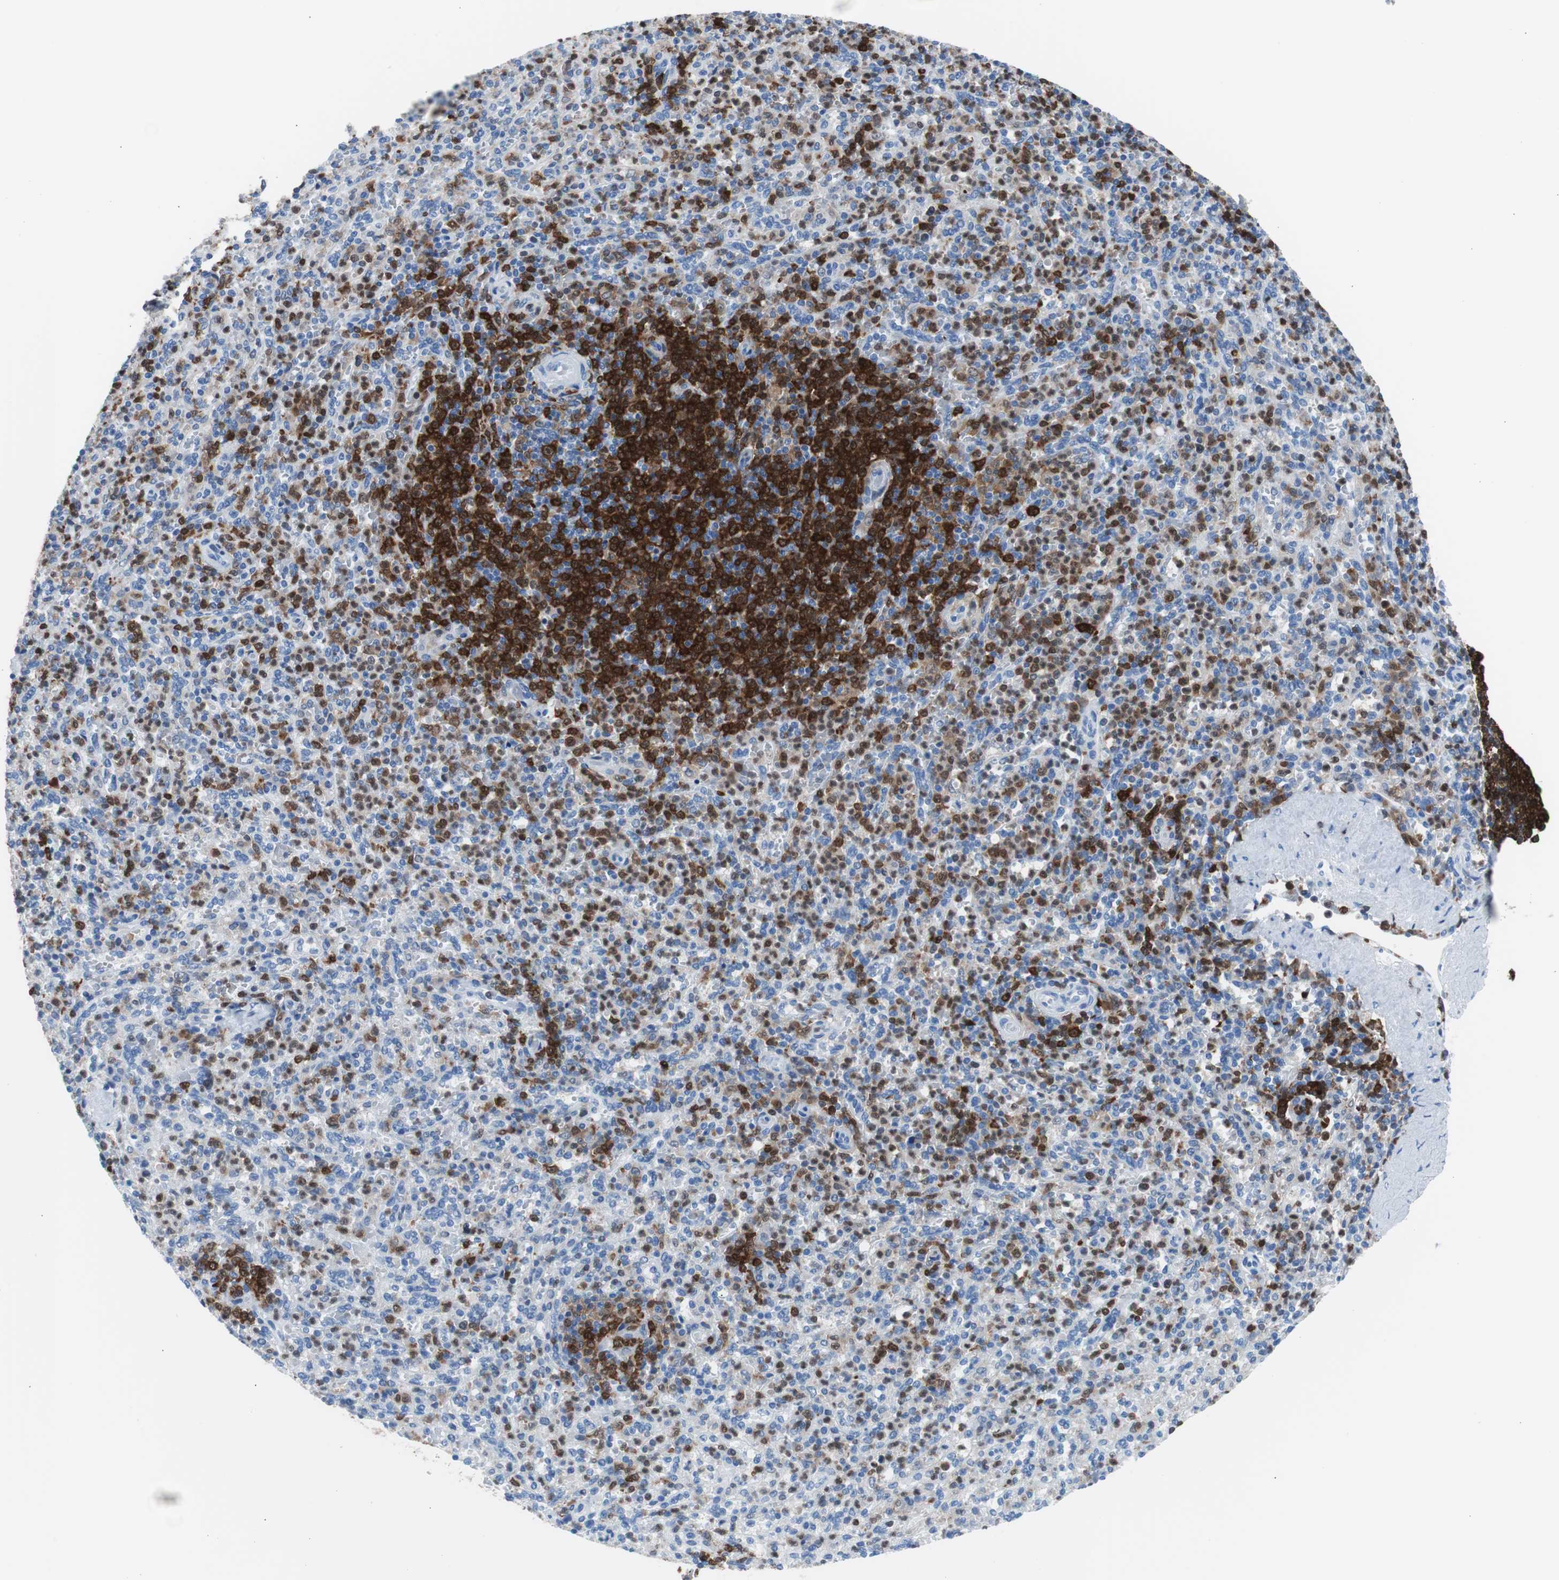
{"staining": {"intensity": "moderate", "quantity": "<25%", "location": "cytoplasmic/membranous,nuclear"}, "tissue": "spleen", "cell_type": "Cells in red pulp", "image_type": "normal", "snomed": [{"axis": "morphology", "description": "Normal tissue, NOS"}, {"axis": "topography", "description": "Spleen"}], "caption": "Protein analysis of unremarkable spleen reveals moderate cytoplasmic/membranous,nuclear positivity in approximately <25% of cells in red pulp.", "gene": "SYK", "patient": {"sex": "male", "age": 36}}